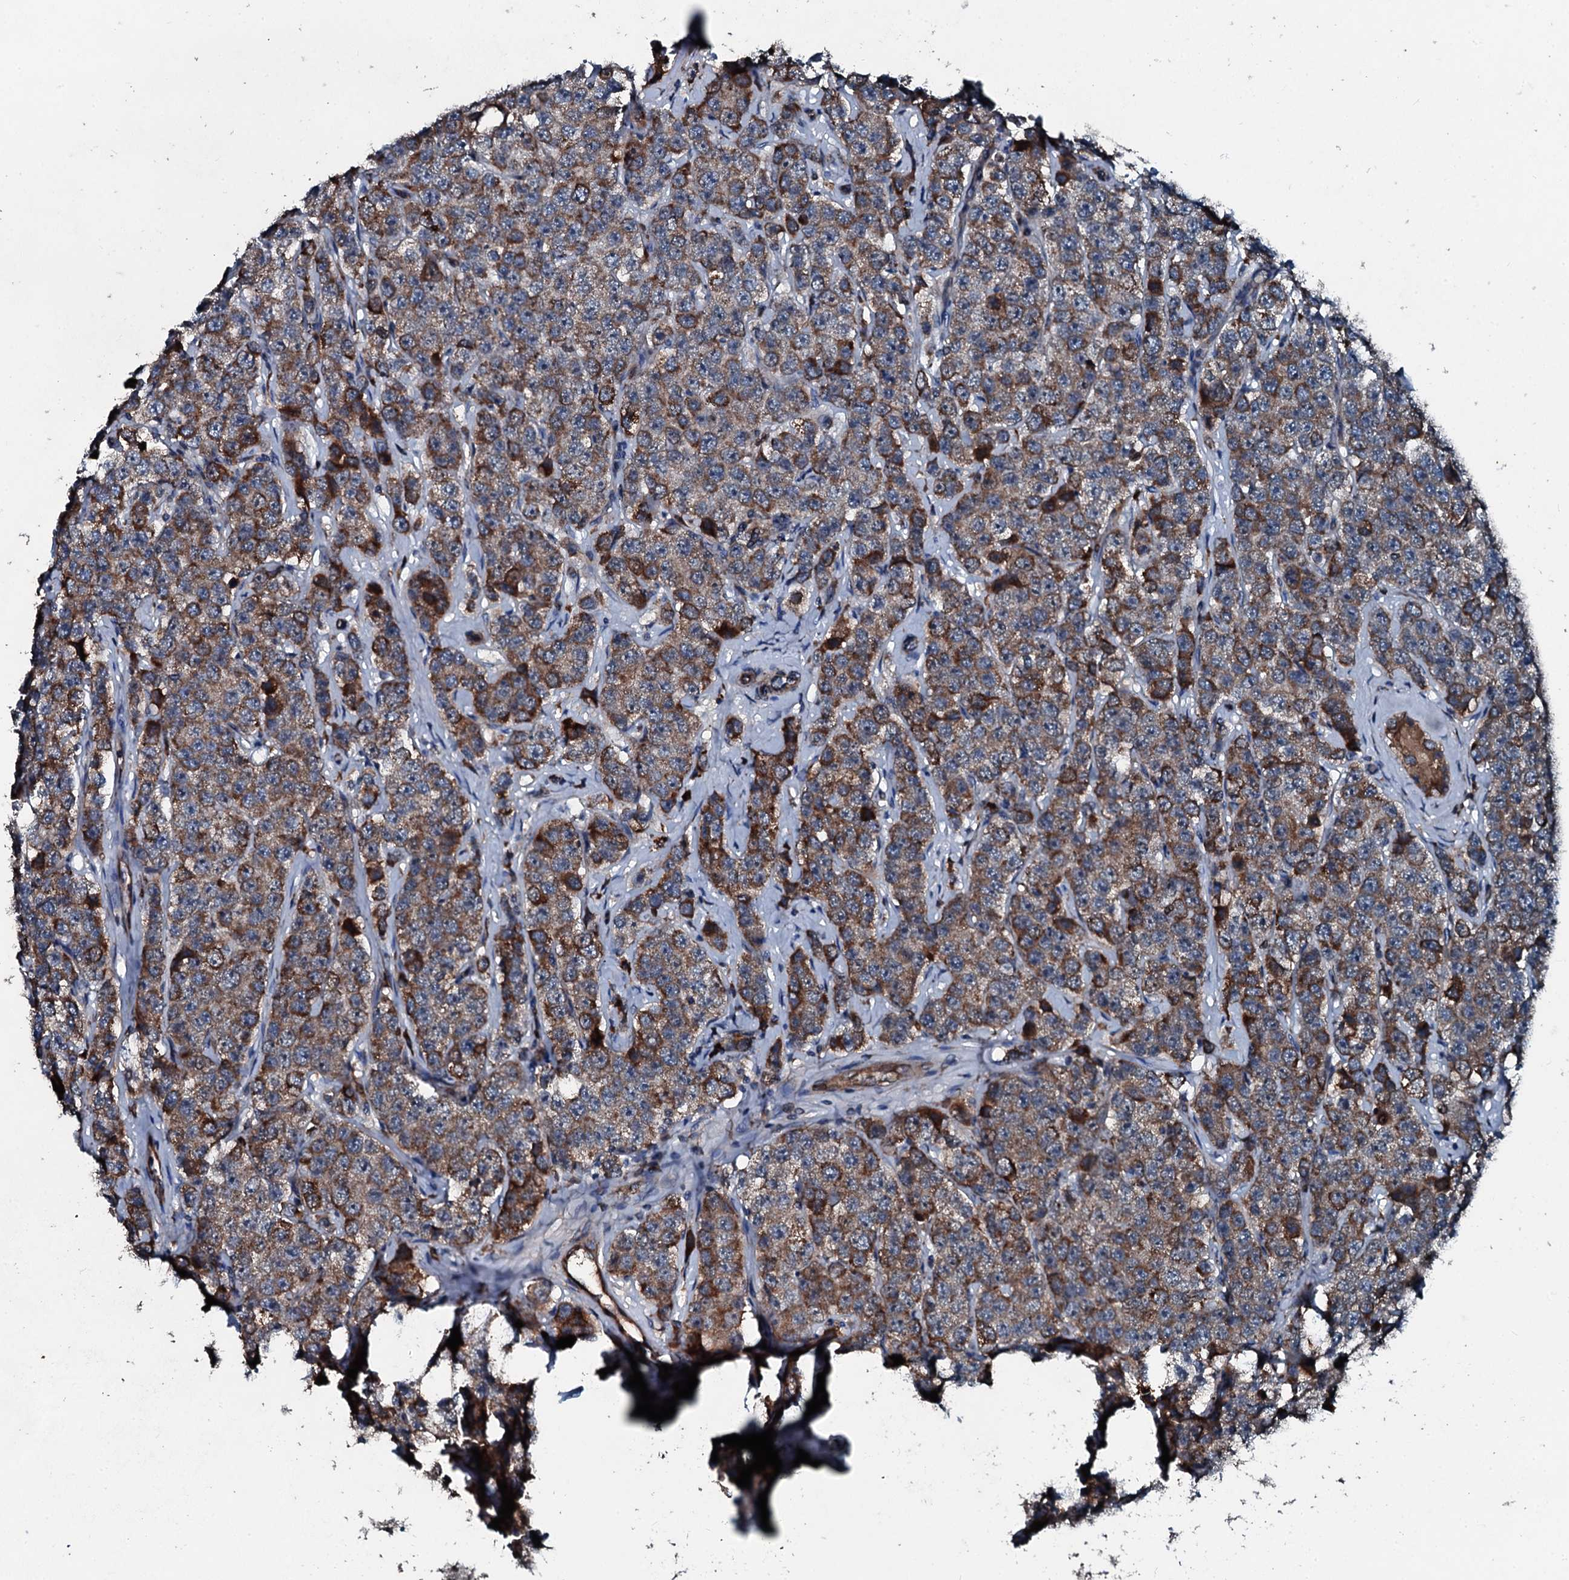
{"staining": {"intensity": "moderate", "quantity": ">75%", "location": "cytoplasmic/membranous"}, "tissue": "testis cancer", "cell_type": "Tumor cells", "image_type": "cancer", "snomed": [{"axis": "morphology", "description": "Seminoma, NOS"}, {"axis": "topography", "description": "Testis"}], "caption": "Human testis cancer (seminoma) stained with a protein marker displays moderate staining in tumor cells.", "gene": "ACSS3", "patient": {"sex": "male", "age": 28}}